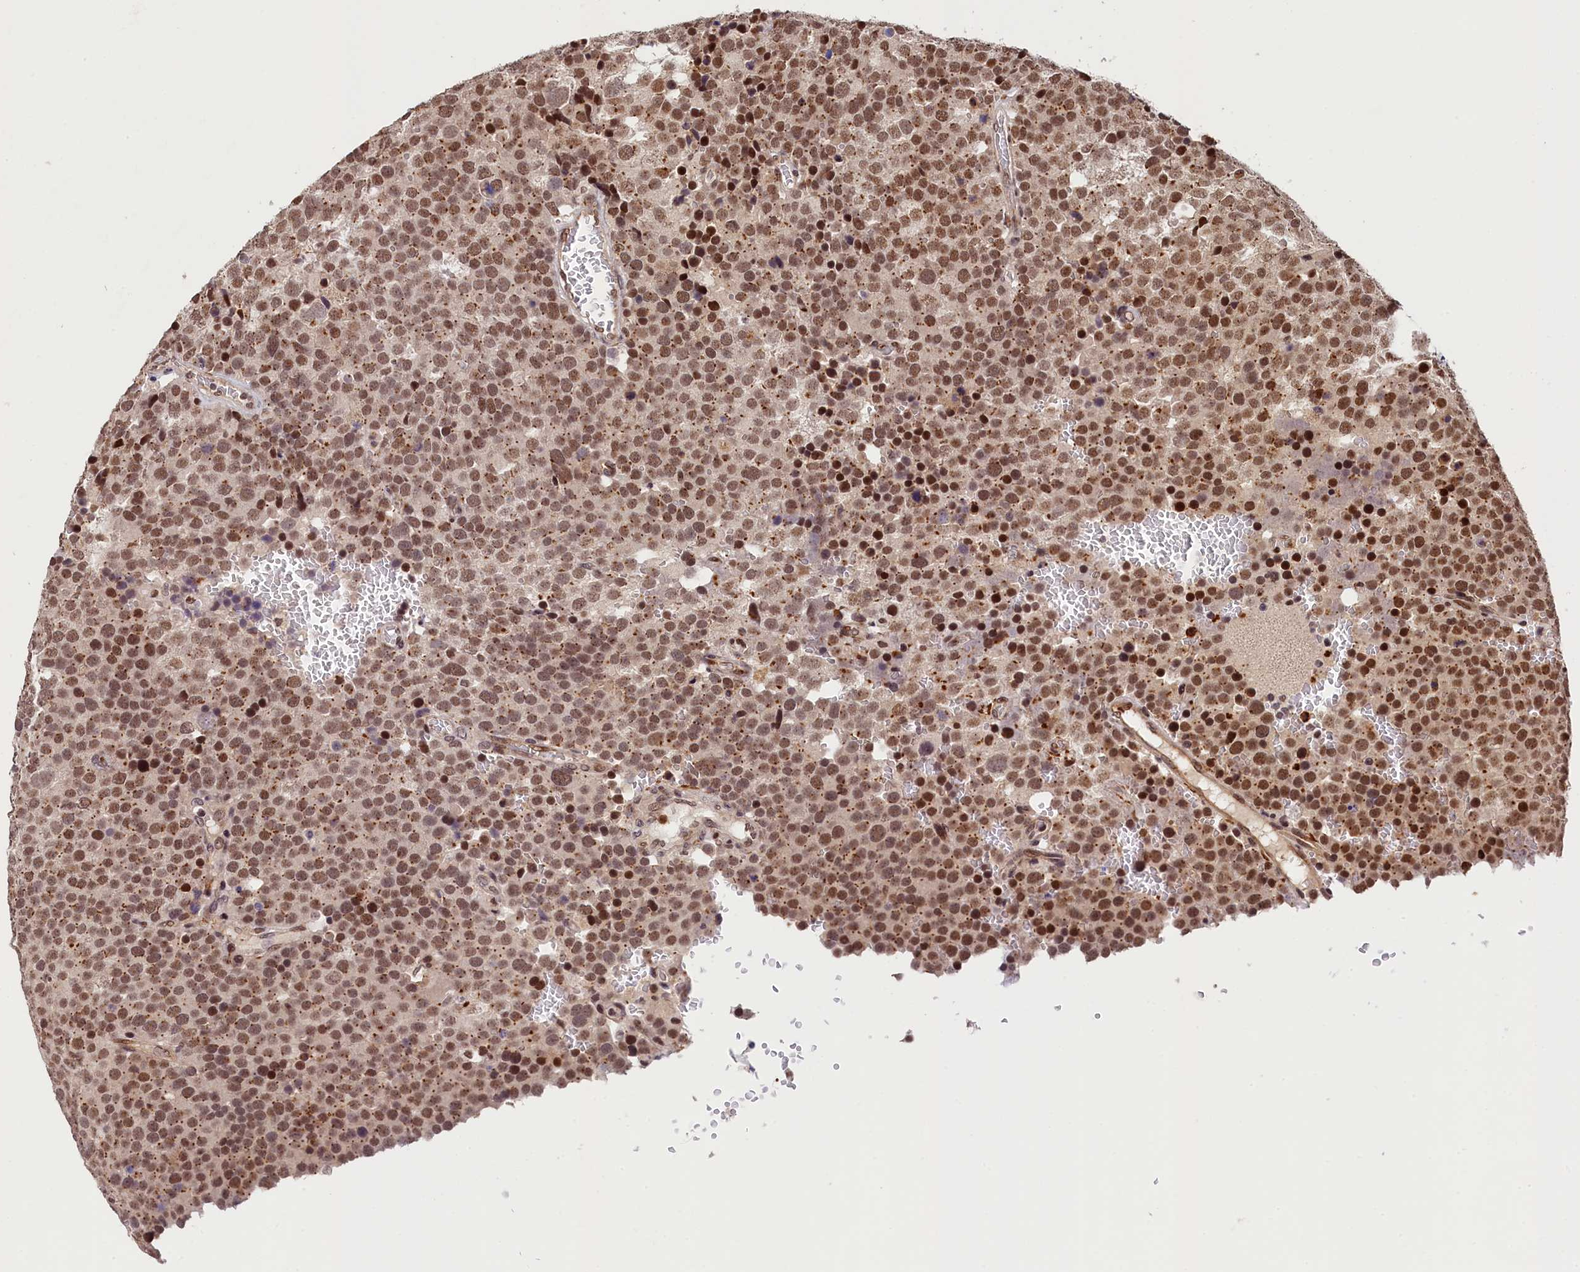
{"staining": {"intensity": "moderate", "quantity": ">75%", "location": "nuclear"}, "tissue": "testis cancer", "cell_type": "Tumor cells", "image_type": "cancer", "snomed": [{"axis": "morphology", "description": "Seminoma, NOS"}, {"axis": "topography", "description": "Testis"}], "caption": "Tumor cells display medium levels of moderate nuclear expression in approximately >75% of cells in human testis cancer (seminoma). (Brightfield microscopy of DAB IHC at high magnification).", "gene": "ADIG", "patient": {"sex": "male", "age": 71}}